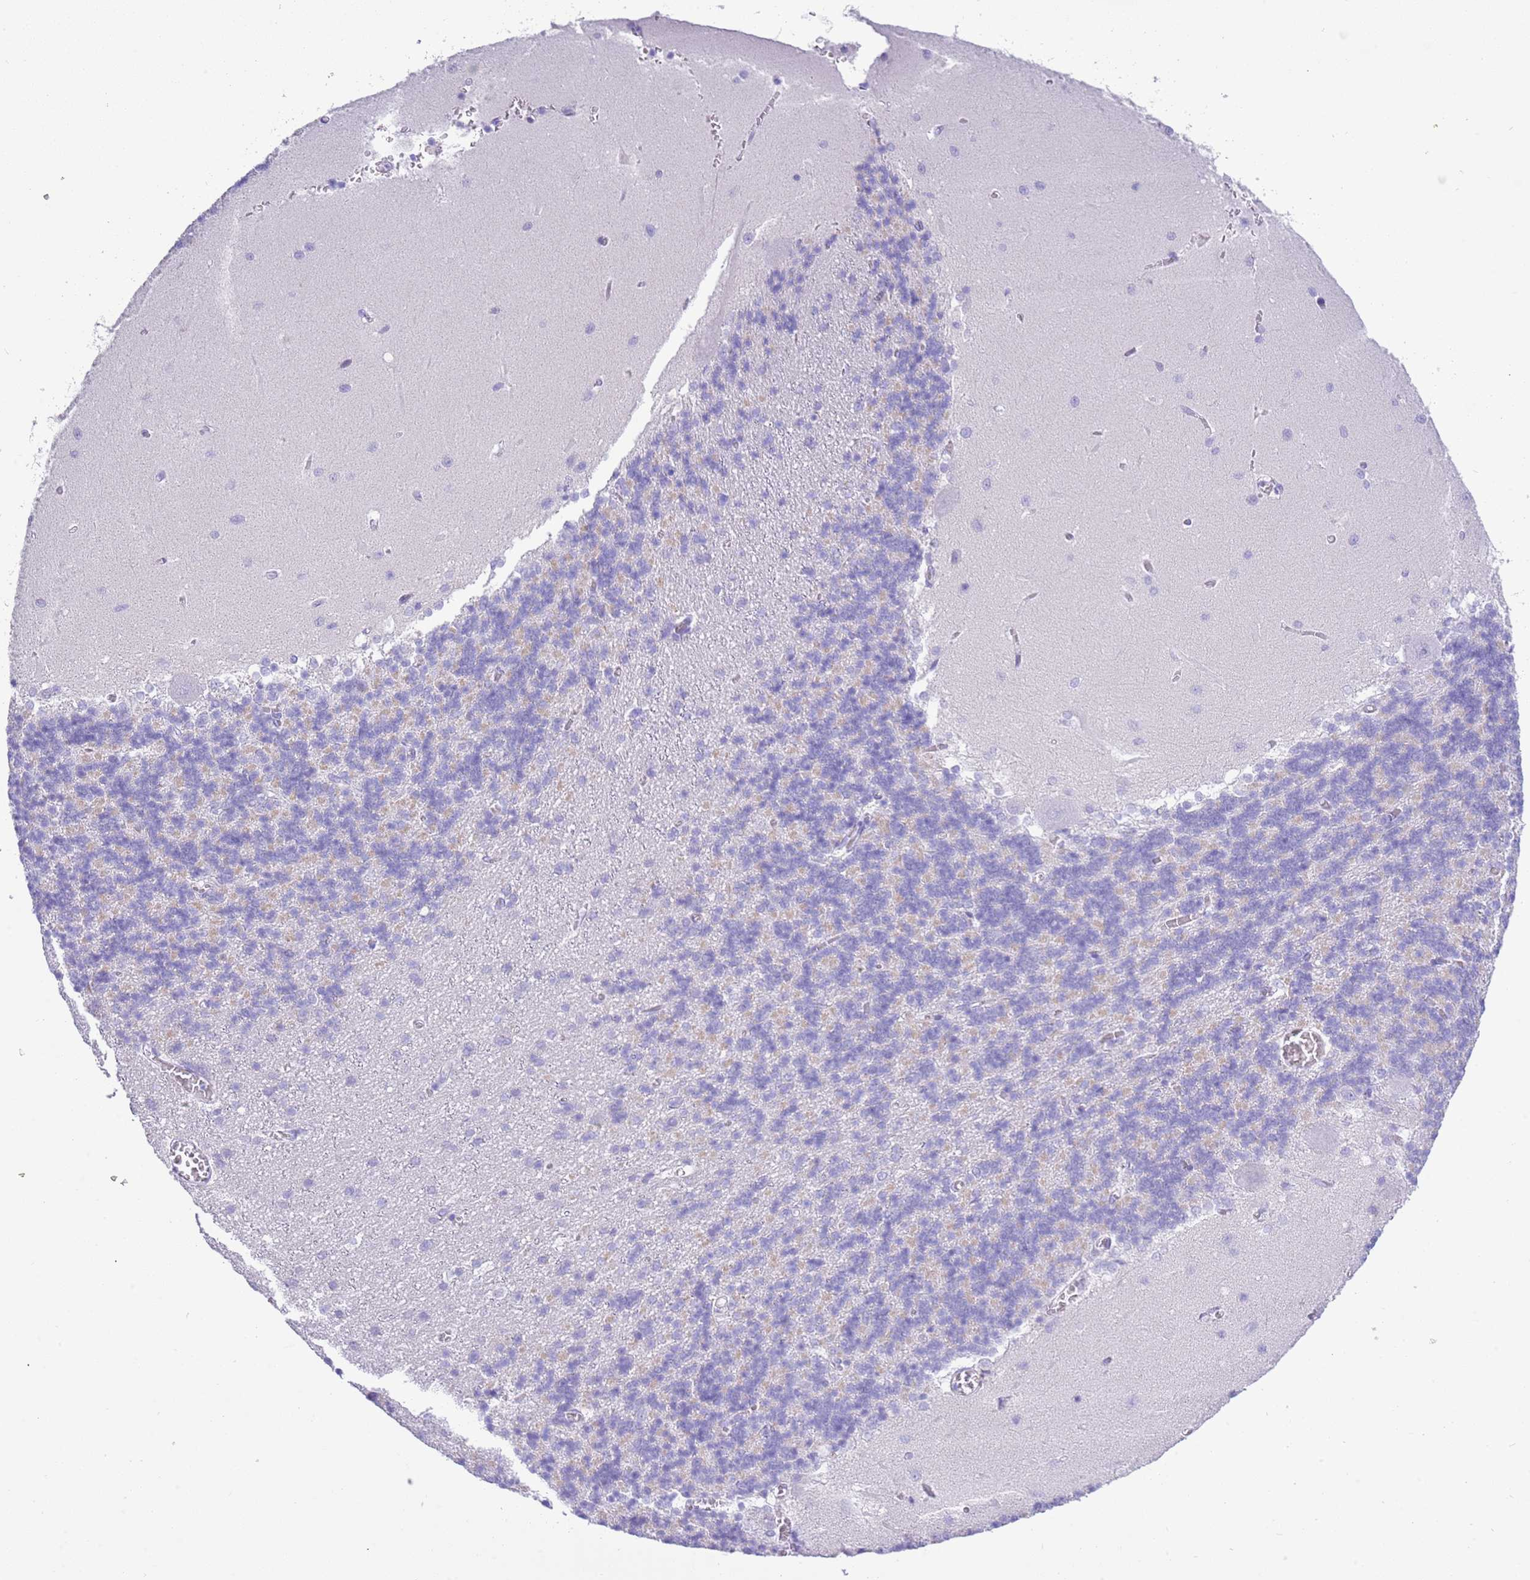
{"staining": {"intensity": "negative", "quantity": "none", "location": "none"}, "tissue": "cerebellum", "cell_type": "Cells in granular layer", "image_type": "normal", "snomed": [{"axis": "morphology", "description": "Normal tissue, NOS"}, {"axis": "topography", "description": "Cerebellum"}], "caption": "High magnification brightfield microscopy of unremarkable cerebellum stained with DAB (3,3'-diaminobenzidine) (brown) and counterstained with hematoxylin (blue): cells in granular layer show no significant positivity. The staining is performed using DAB brown chromogen with nuclei counter-stained in using hematoxylin.", "gene": "ACR", "patient": {"sex": "male", "age": 37}}